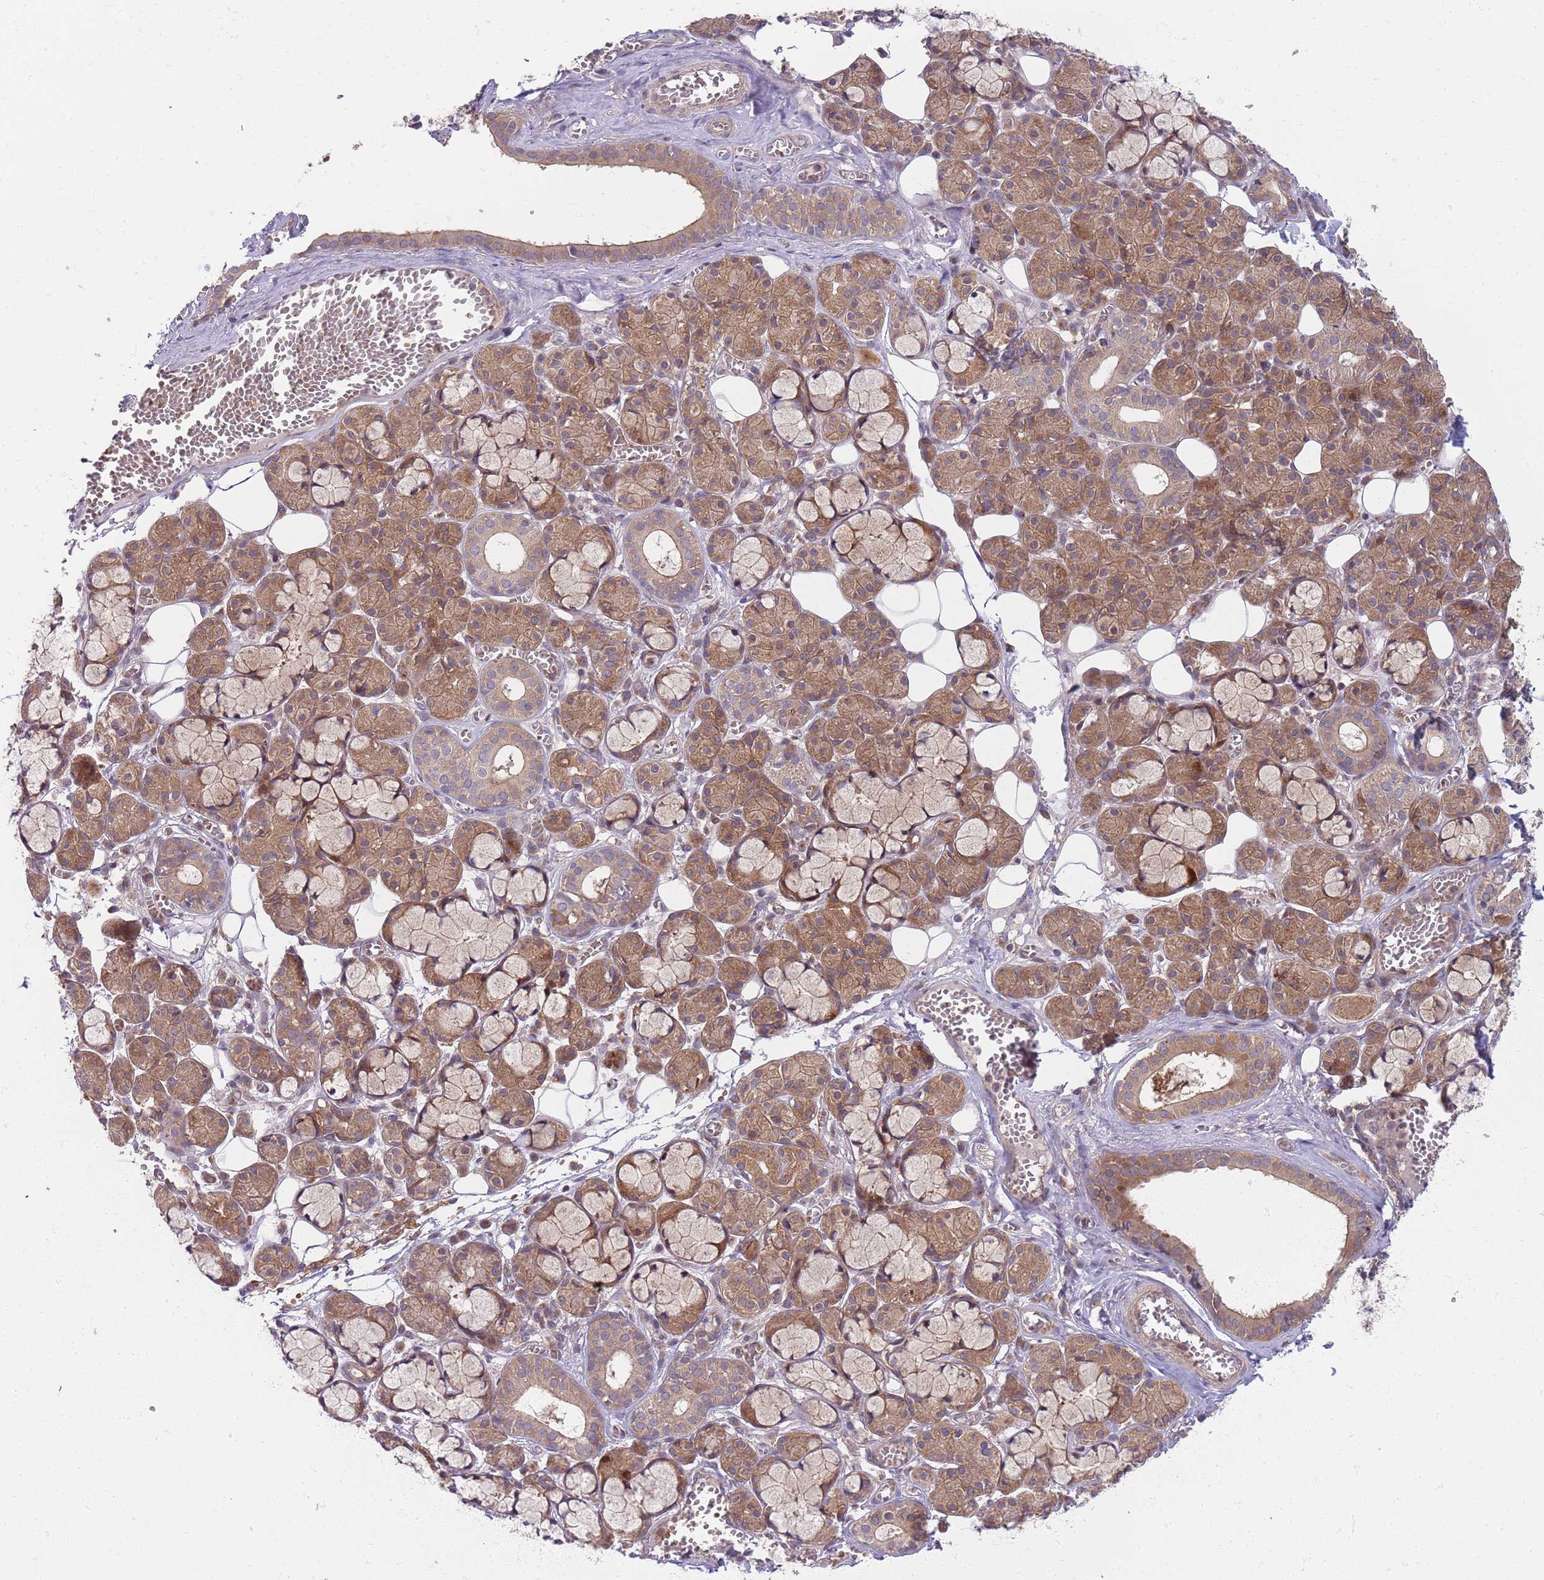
{"staining": {"intensity": "moderate", "quantity": "25%-75%", "location": "cytoplasmic/membranous"}, "tissue": "salivary gland", "cell_type": "Glandular cells", "image_type": "normal", "snomed": [{"axis": "morphology", "description": "Normal tissue, NOS"}, {"axis": "topography", "description": "Salivary gland"}], "caption": "This is an image of immunohistochemistry (IHC) staining of benign salivary gland, which shows moderate expression in the cytoplasmic/membranous of glandular cells.", "gene": "GGA1", "patient": {"sex": "male", "age": 63}}